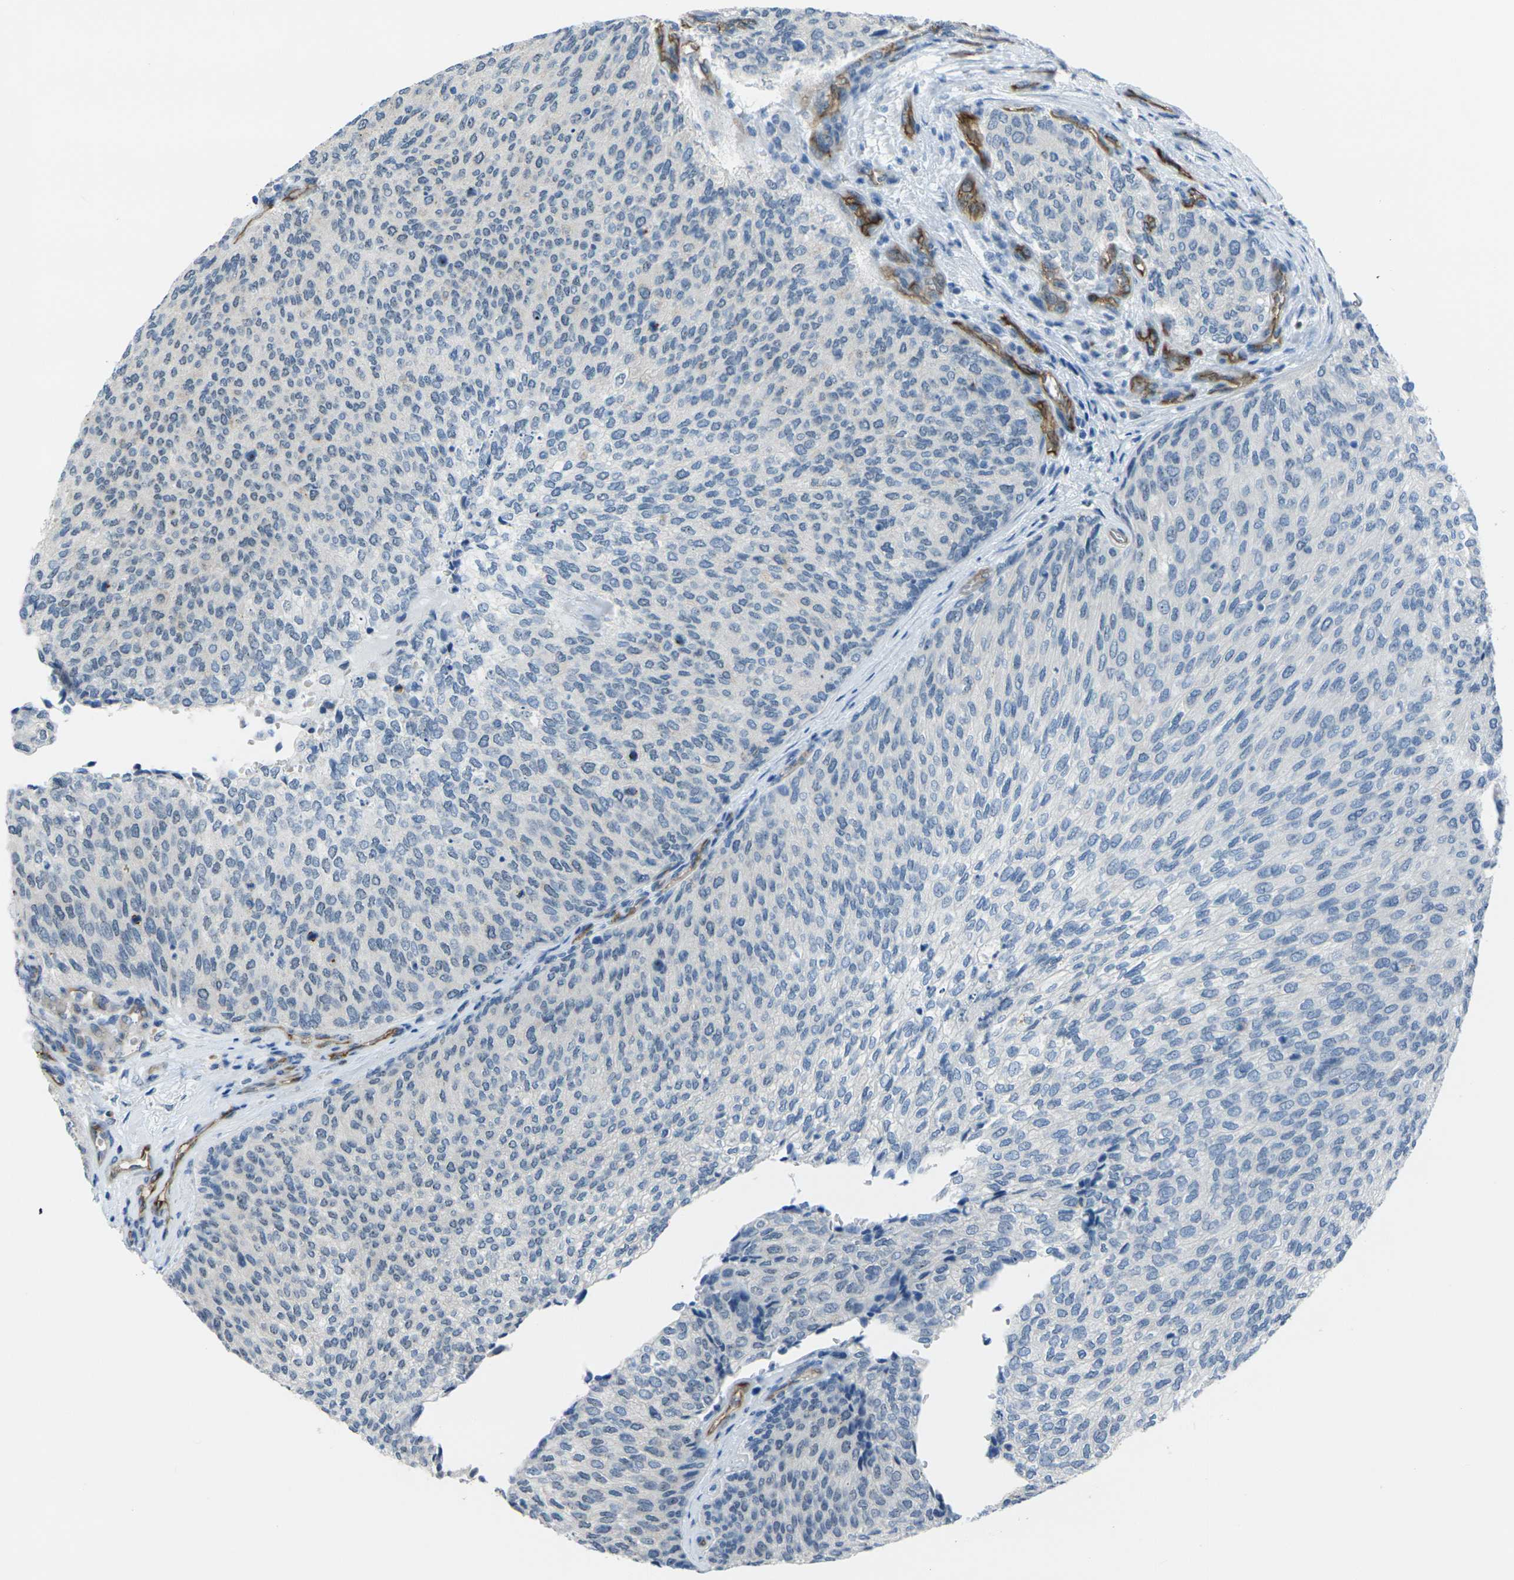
{"staining": {"intensity": "negative", "quantity": "none", "location": "none"}, "tissue": "urothelial cancer", "cell_type": "Tumor cells", "image_type": "cancer", "snomed": [{"axis": "morphology", "description": "Urothelial carcinoma, Low grade"}, {"axis": "topography", "description": "Urinary bladder"}], "caption": "DAB immunohistochemical staining of urothelial cancer exhibits no significant expression in tumor cells. (Brightfield microscopy of DAB (3,3'-diaminobenzidine) IHC at high magnification).", "gene": "HSPA12B", "patient": {"sex": "female", "age": 79}}